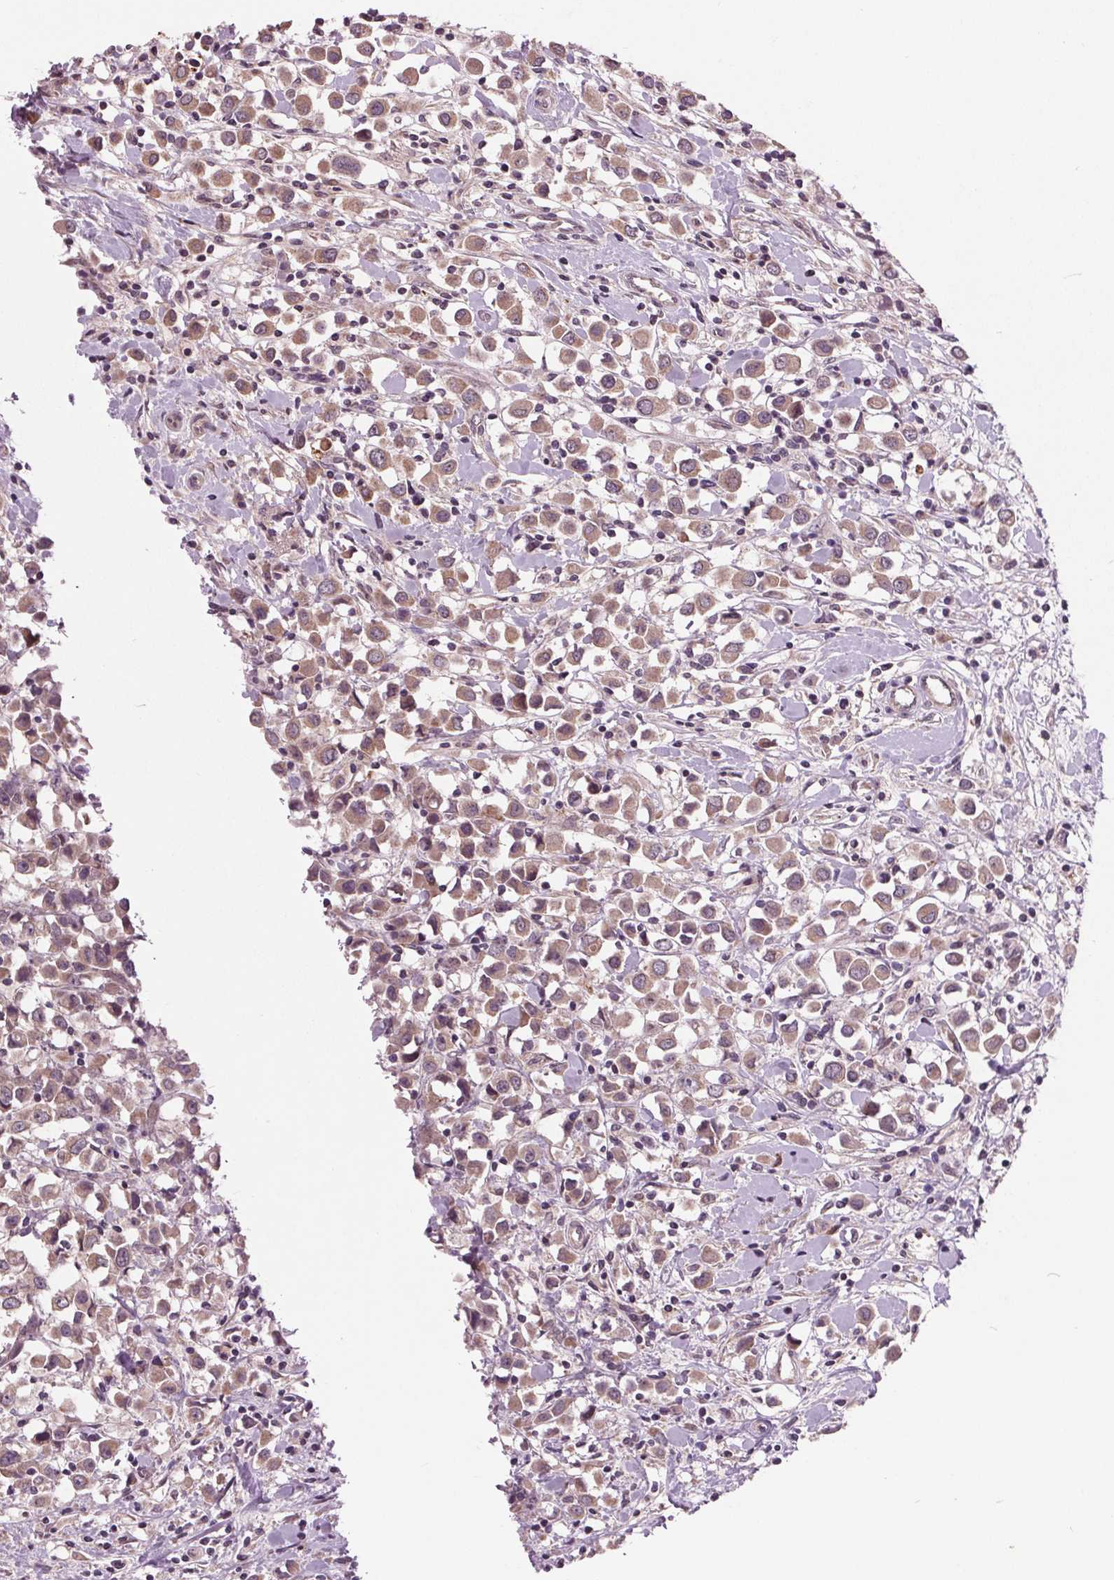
{"staining": {"intensity": "moderate", "quantity": "25%-75%", "location": "cytoplasmic/membranous"}, "tissue": "breast cancer", "cell_type": "Tumor cells", "image_type": "cancer", "snomed": [{"axis": "morphology", "description": "Duct carcinoma"}, {"axis": "topography", "description": "Breast"}], "caption": "Protein staining of invasive ductal carcinoma (breast) tissue reveals moderate cytoplasmic/membranous expression in approximately 25%-75% of tumor cells.", "gene": "MAPK8", "patient": {"sex": "female", "age": 61}}